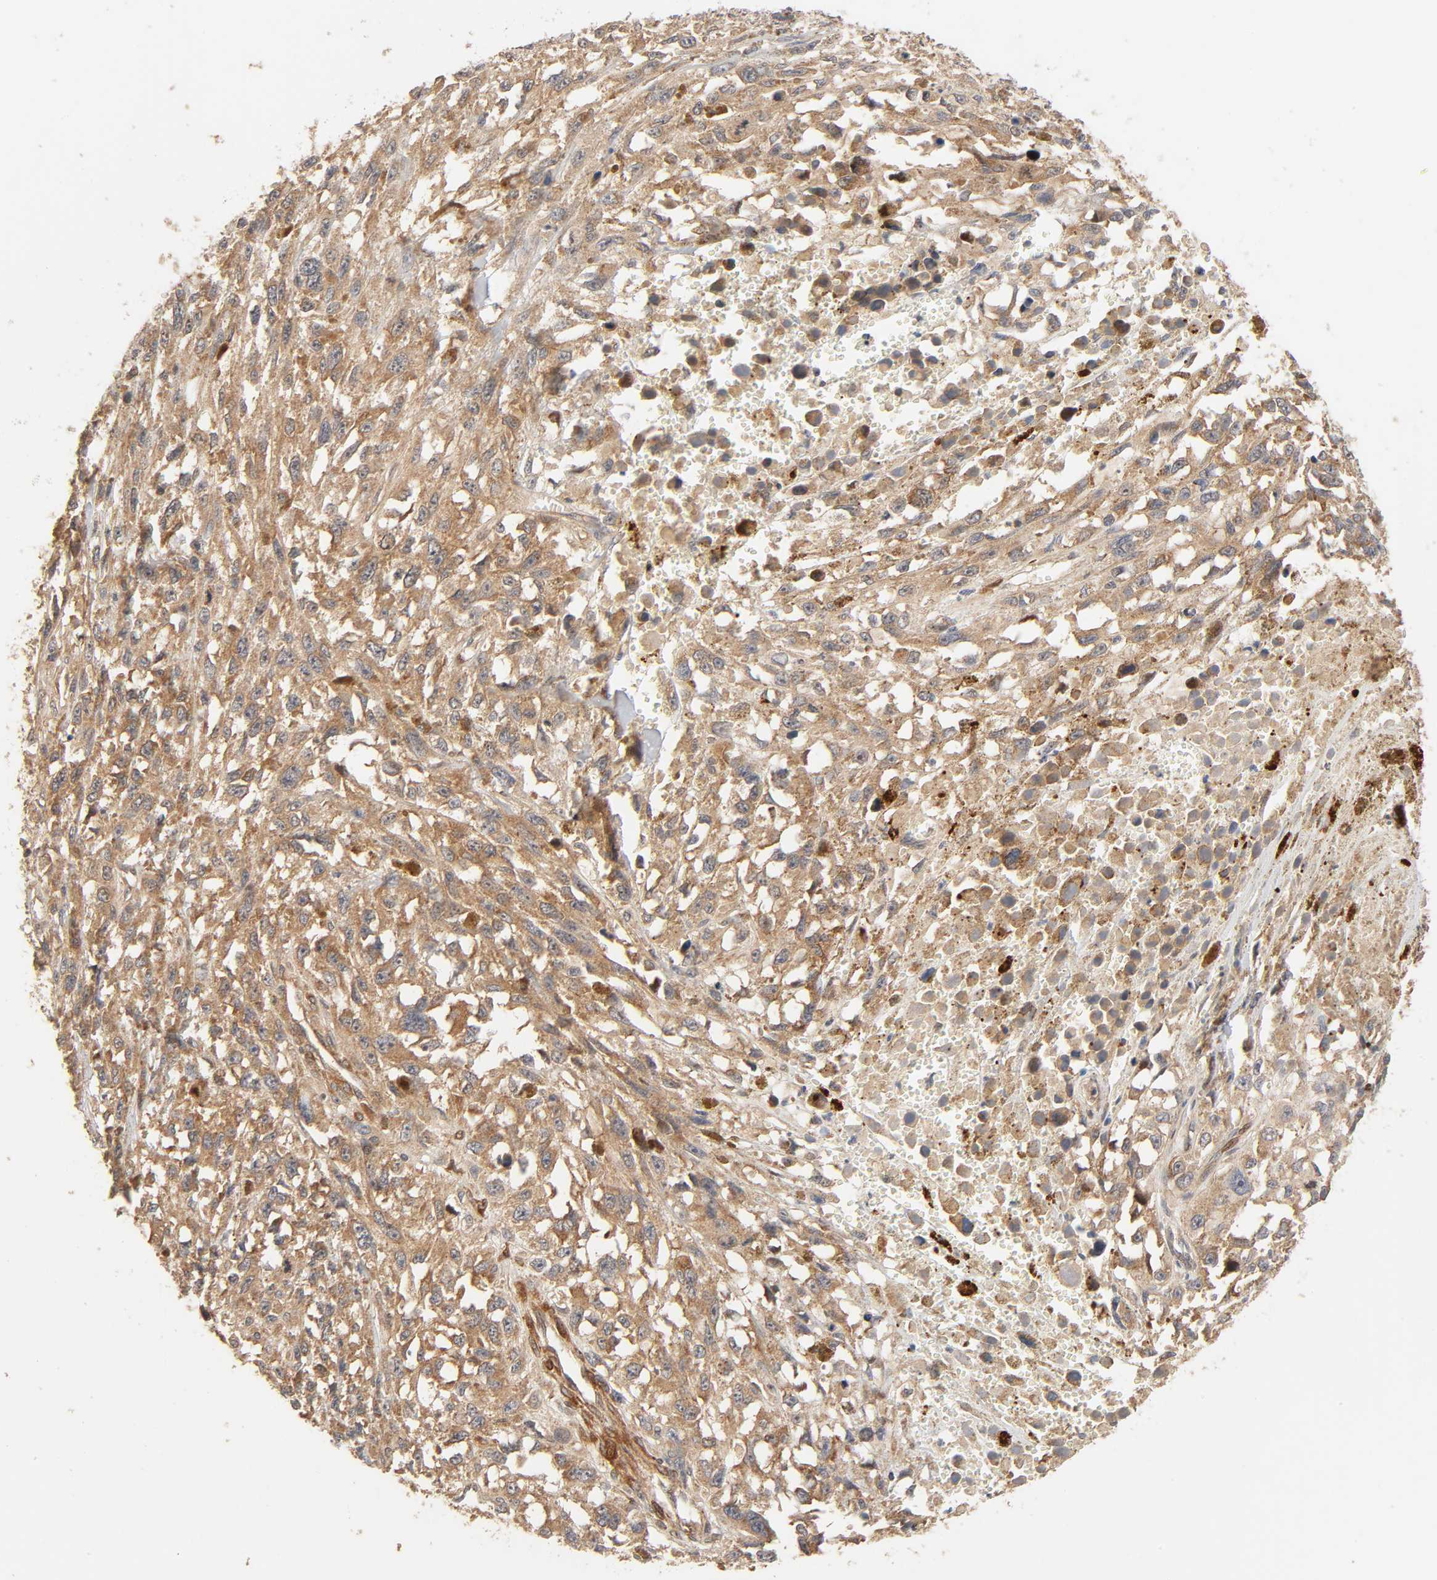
{"staining": {"intensity": "moderate", "quantity": ">75%", "location": "cytoplasmic/membranous"}, "tissue": "melanoma", "cell_type": "Tumor cells", "image_type": "cancer", "snomed": [{"axis": "morphology", "description": "Malignant melanoma, Metastatic site"}, {"axis": "topography", "description": "Lymph node"}], "caption": "Moderate cytoplasmic/membranous staining for a protein is appreciated in about >75% of tumor cells of malignant melanoma (metastatic site) using immunohistochemistry (IHC).", "gene": "NEMF", "patient": {"sex": "male", "age": 59}}